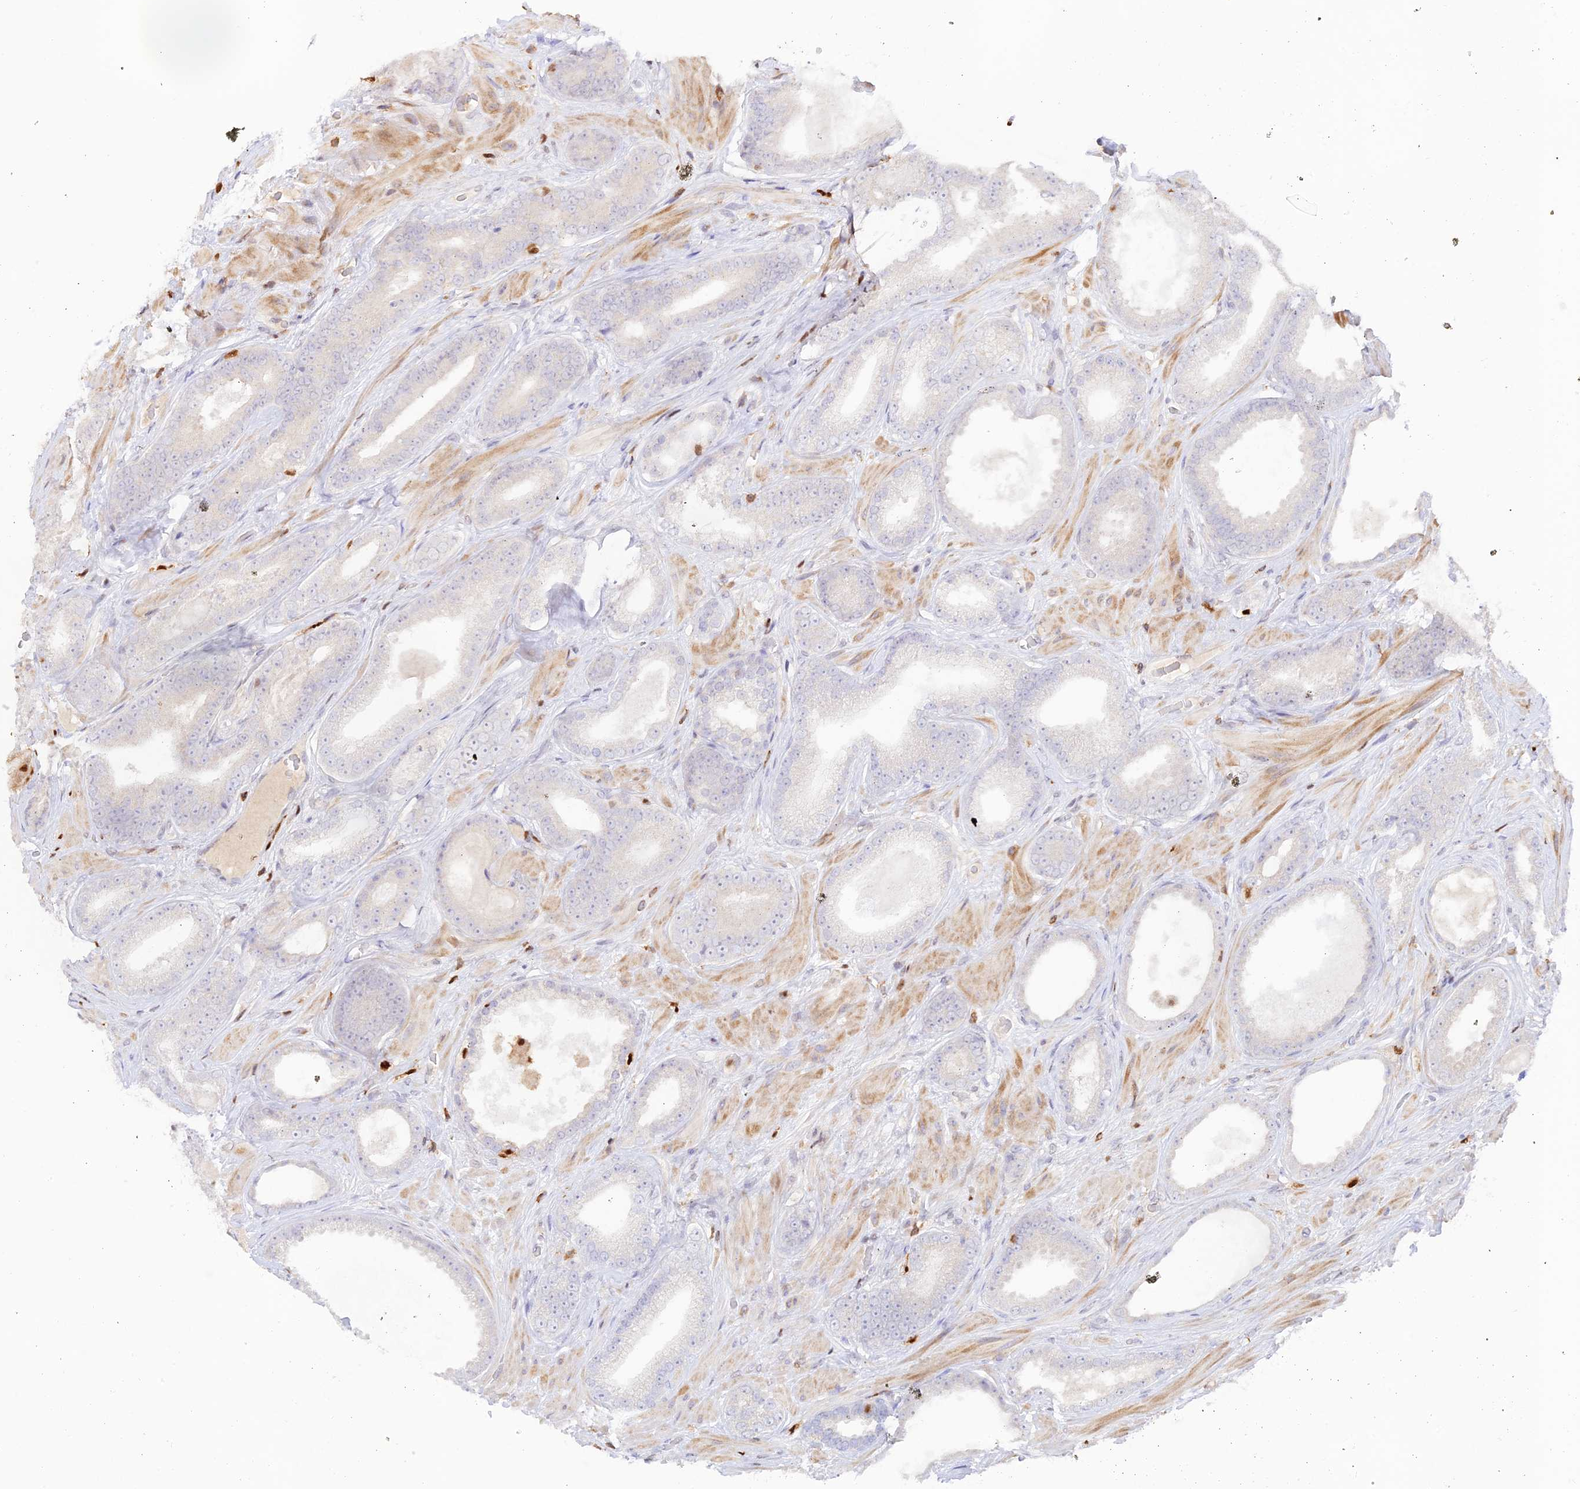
{"staining": {"intensity": "negative", "quantity": "none", "location": "none"}, "tissue": "prostate cancer", "cell_type": "Tumor cells", "image_type": "cancer", "snomed": [{"axis": "morphology", "description": "Adenocarcinoma, Low grade"}, {"axis": "topography", "description": "Prostate"}], "caption": "The histopathology image reveals no staining of tumor cells in adenocarcinoma (low-grade) (prostate). The staining was performed using DAB (3,3'-diaminobenzidine) to visualize the protein expression in brown, while the nuclei were stained in blue with hematoxylin (Magnification: 20x).", "gene": "DENND1C", "patient": {"sex": "male", "age": 57}}